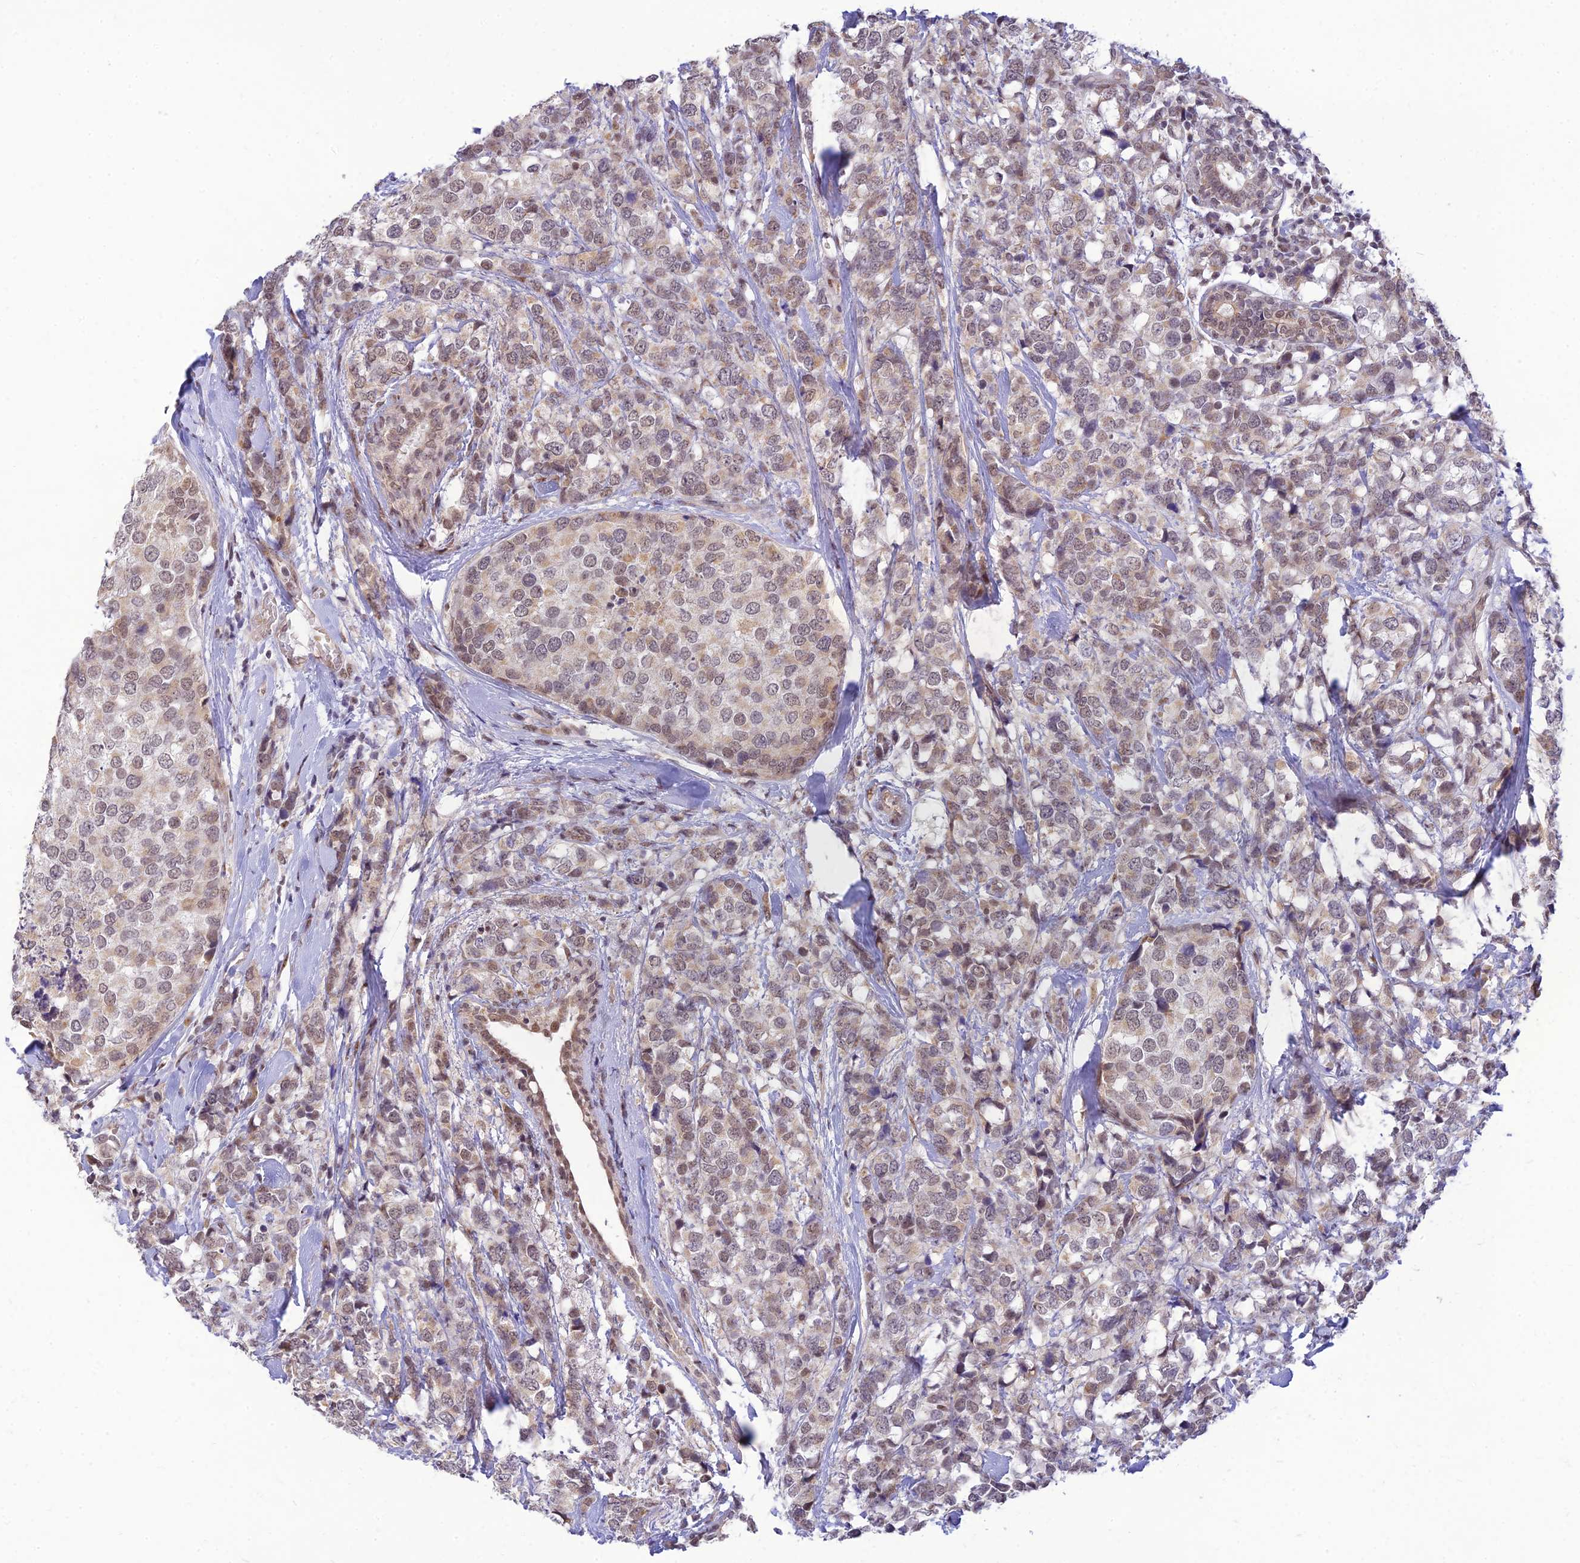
{"staining": {"intensity": "weak", "quantity": ">75%", "location": "nuclear"}, "tissue": "breast cancer", "cell_type": "Tumor cells", "image_type": "cancer", "snomed": [{"axis": "morphology", "description": "Lobular carcinoma"}, {"axis": "topography", "description": "Breast"}], "caption": "Protein expression analysis of breast lobular carcinoma reveals weak nuclear expression in about >75% of tumor cells.", "gene": "MICOS13", "patient": {"sex": "female", "age": 59}}